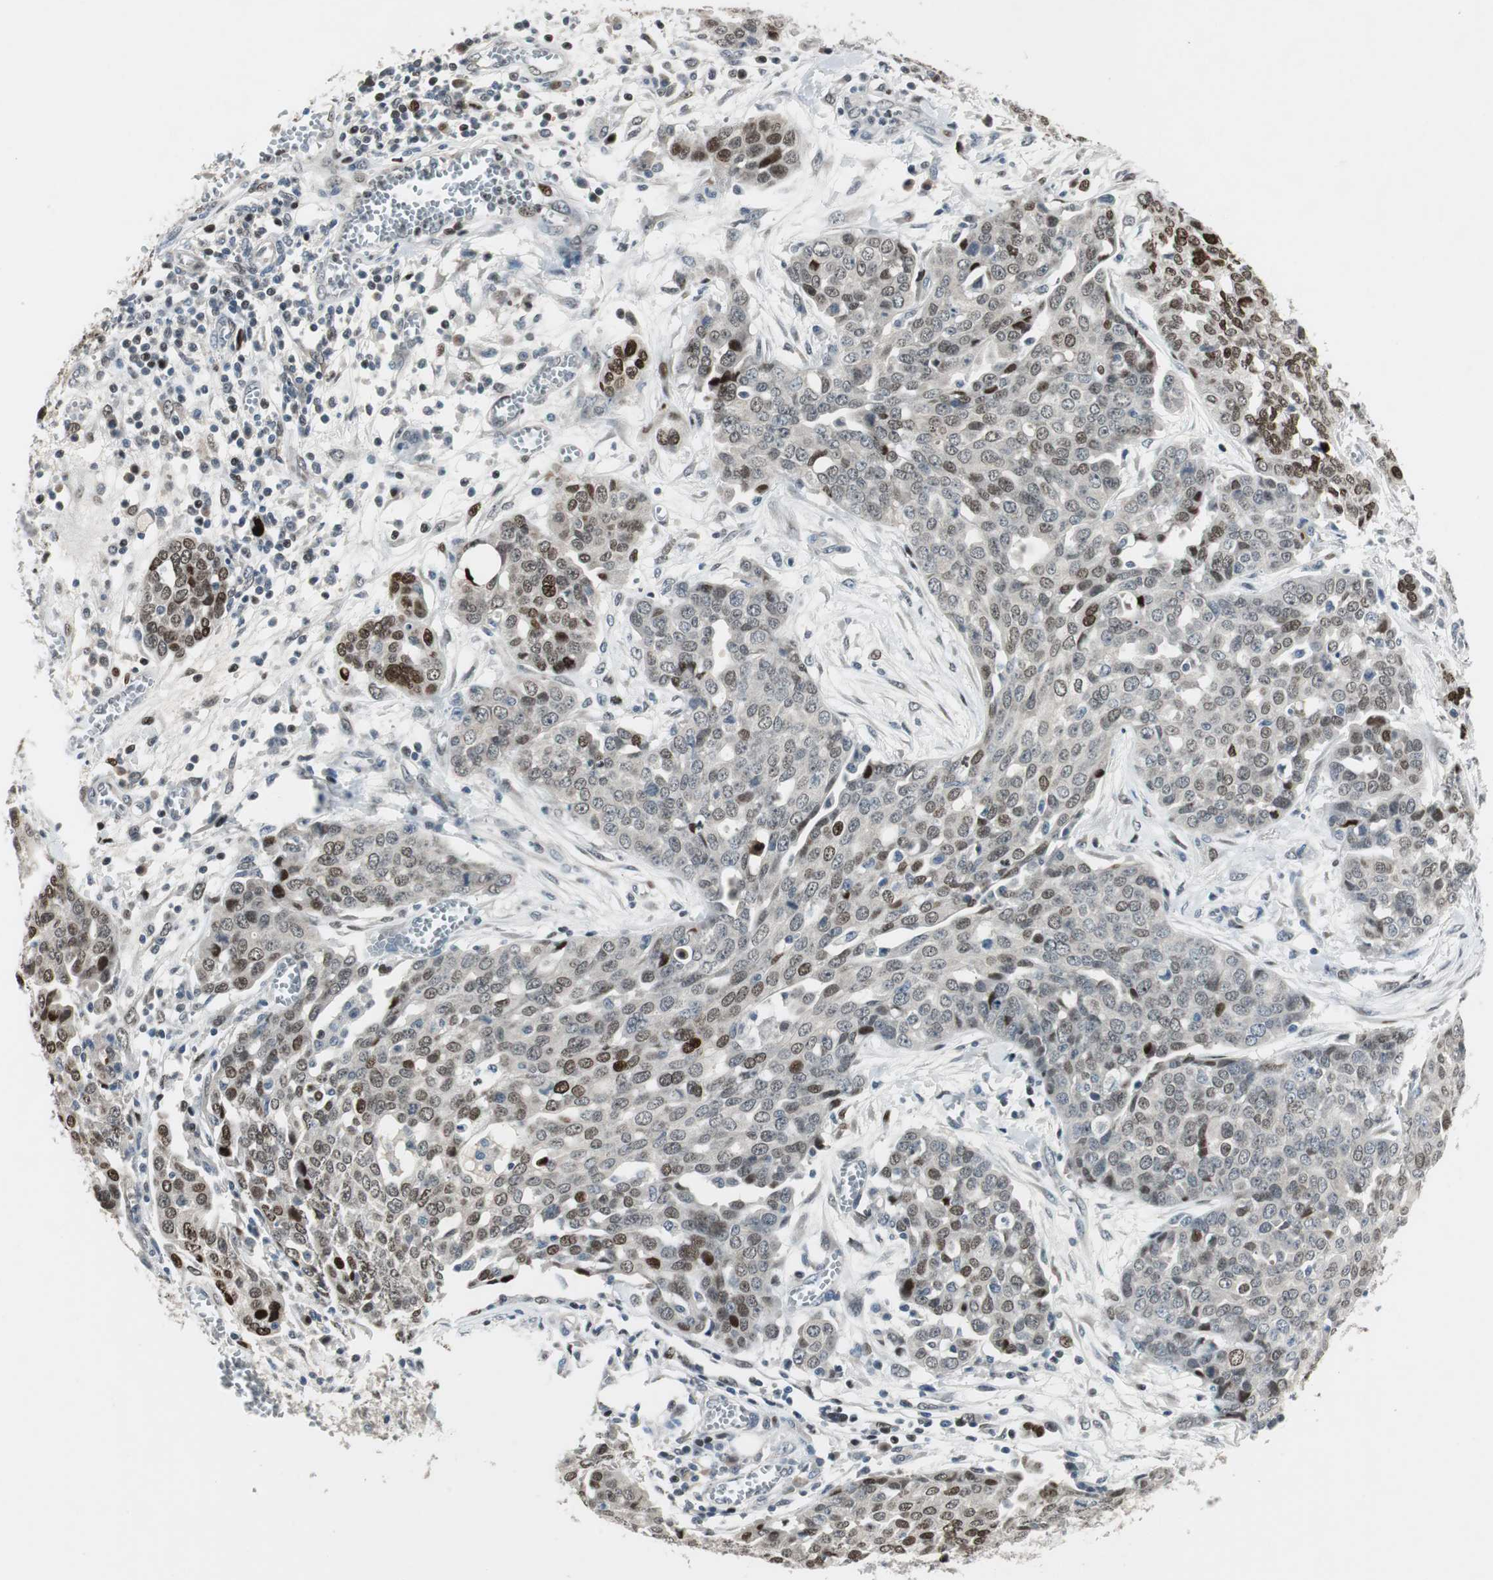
{"staining": {"intensity": "strong", "quantity": "<25%", "location": "nuclear"}, "tissue": "ovarian cancer", "cell_type": "Tumor cells", "image_type": "cancer", "snomed": [{"axis": "morphology", "description": "Cystadenocarcinoma, serous, NOS"}, {"axis": "topography", "description": "Soft tissue"}, {"axis": "topography", "description": "Ovary"}], "caption": "Strong nuclear expression for a protein is present in approximately <25% of tumor cells of ovarian cancer using IHC.", "gene": "AJUBA", "patient": {"sex": "female", "age": 57}}